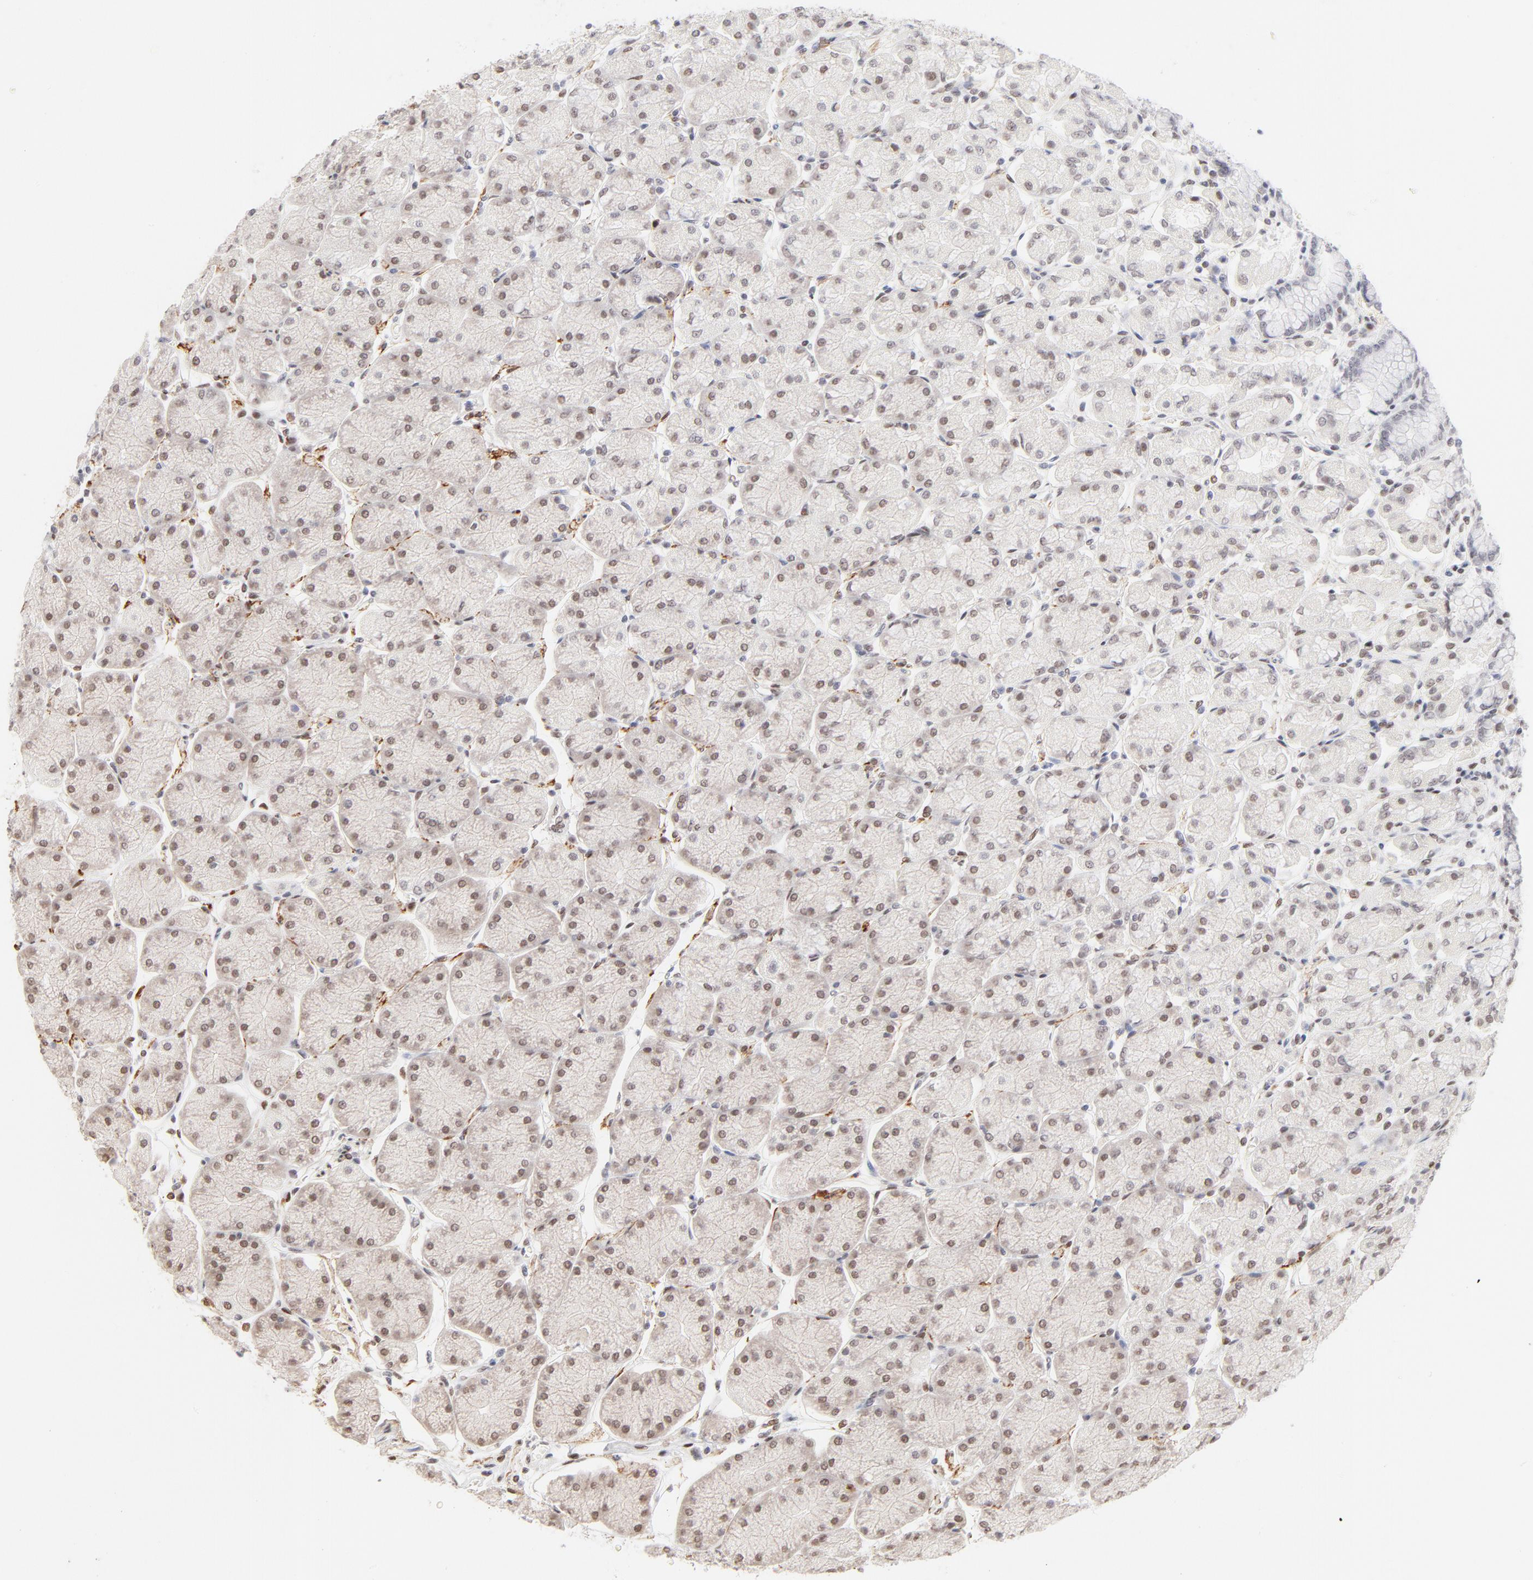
{"staining": {"intensity": "weak", "quantity": "25%-75%", "location": "nuclear"}, "tissue": "stomach", "cell_type": "Glandular cells", "image_type": "normal", "snomed": [{"axis": "morphology", "description": "Normal tissue, NOS"}, {"axis": "topography", "description": "Stomach, upper"}, {"axis": "topography", "description": "Stomach"}], "caption": "The micrograph displays a brown stain indicating the presence of a protein in the nuclear of glandular cells in stomach. The staining is performed using DAB (3,3'-diaminobenzidine) brown chromogen to label protein expression. The nuclei are counter-stained blue using hematoxylin.", "gene": "PBX1", "patient": {"sex": "male", "age": 76}}